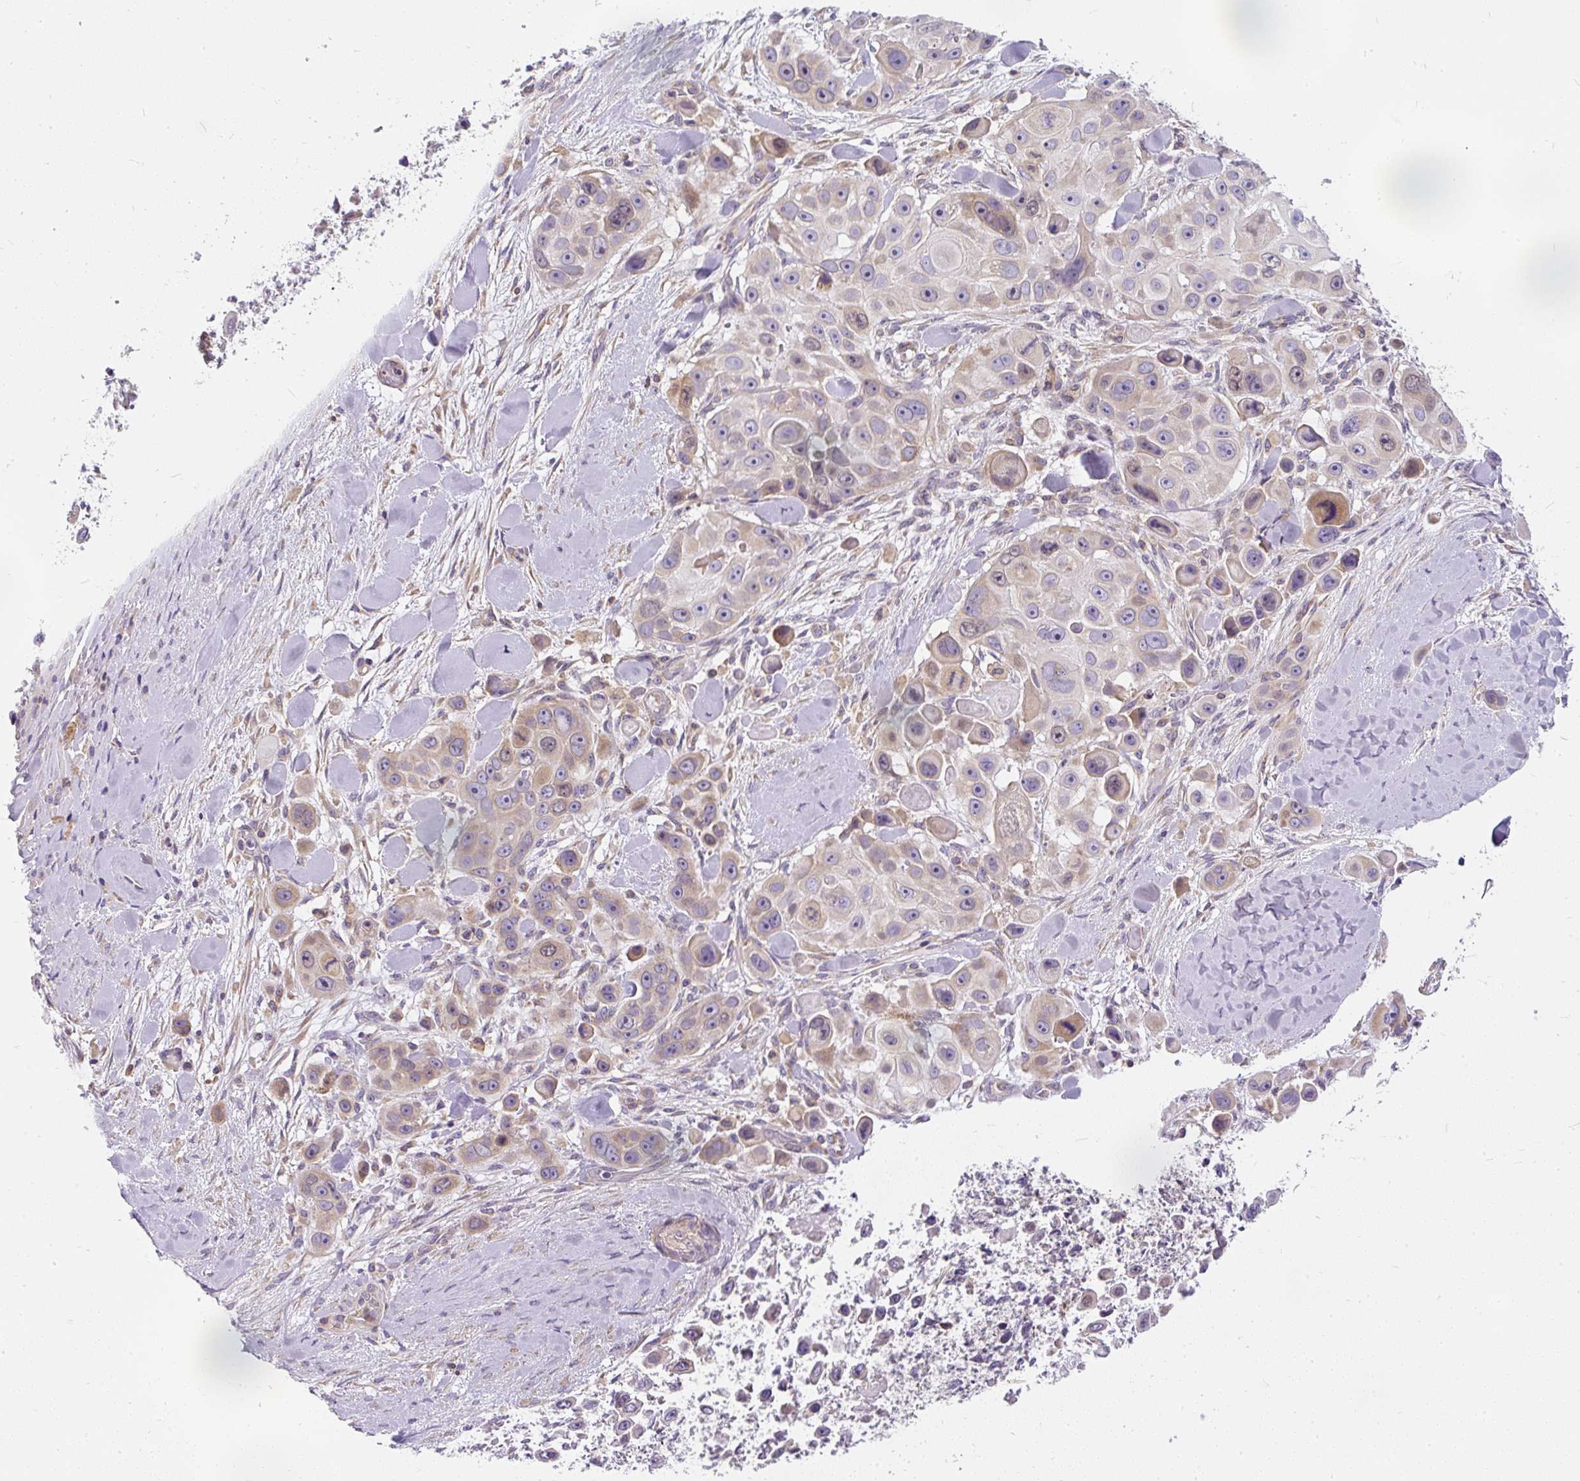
{"staining": {"intensity": "weak", "quantity": "25%-75%", "location": "cytoplasmic/membranous"}, "tissue": "skin cancer", "cell_type": "Tumor cells", "image_type": "cancer", "snomed": [{"axis": "morphology", "description": "Squamous cell carcinoma, NOS"}, {"axis": "topography", "description": "Skin"}], "caption": "Approximately 25%-75% of tumor cells in human skin cancer show weak cytoplasmic/membranous protein staining as visualized by brown immunohistochemical staining.", "gene": "CYP20A1", "patient": {"sex": "male", "age": 67}}